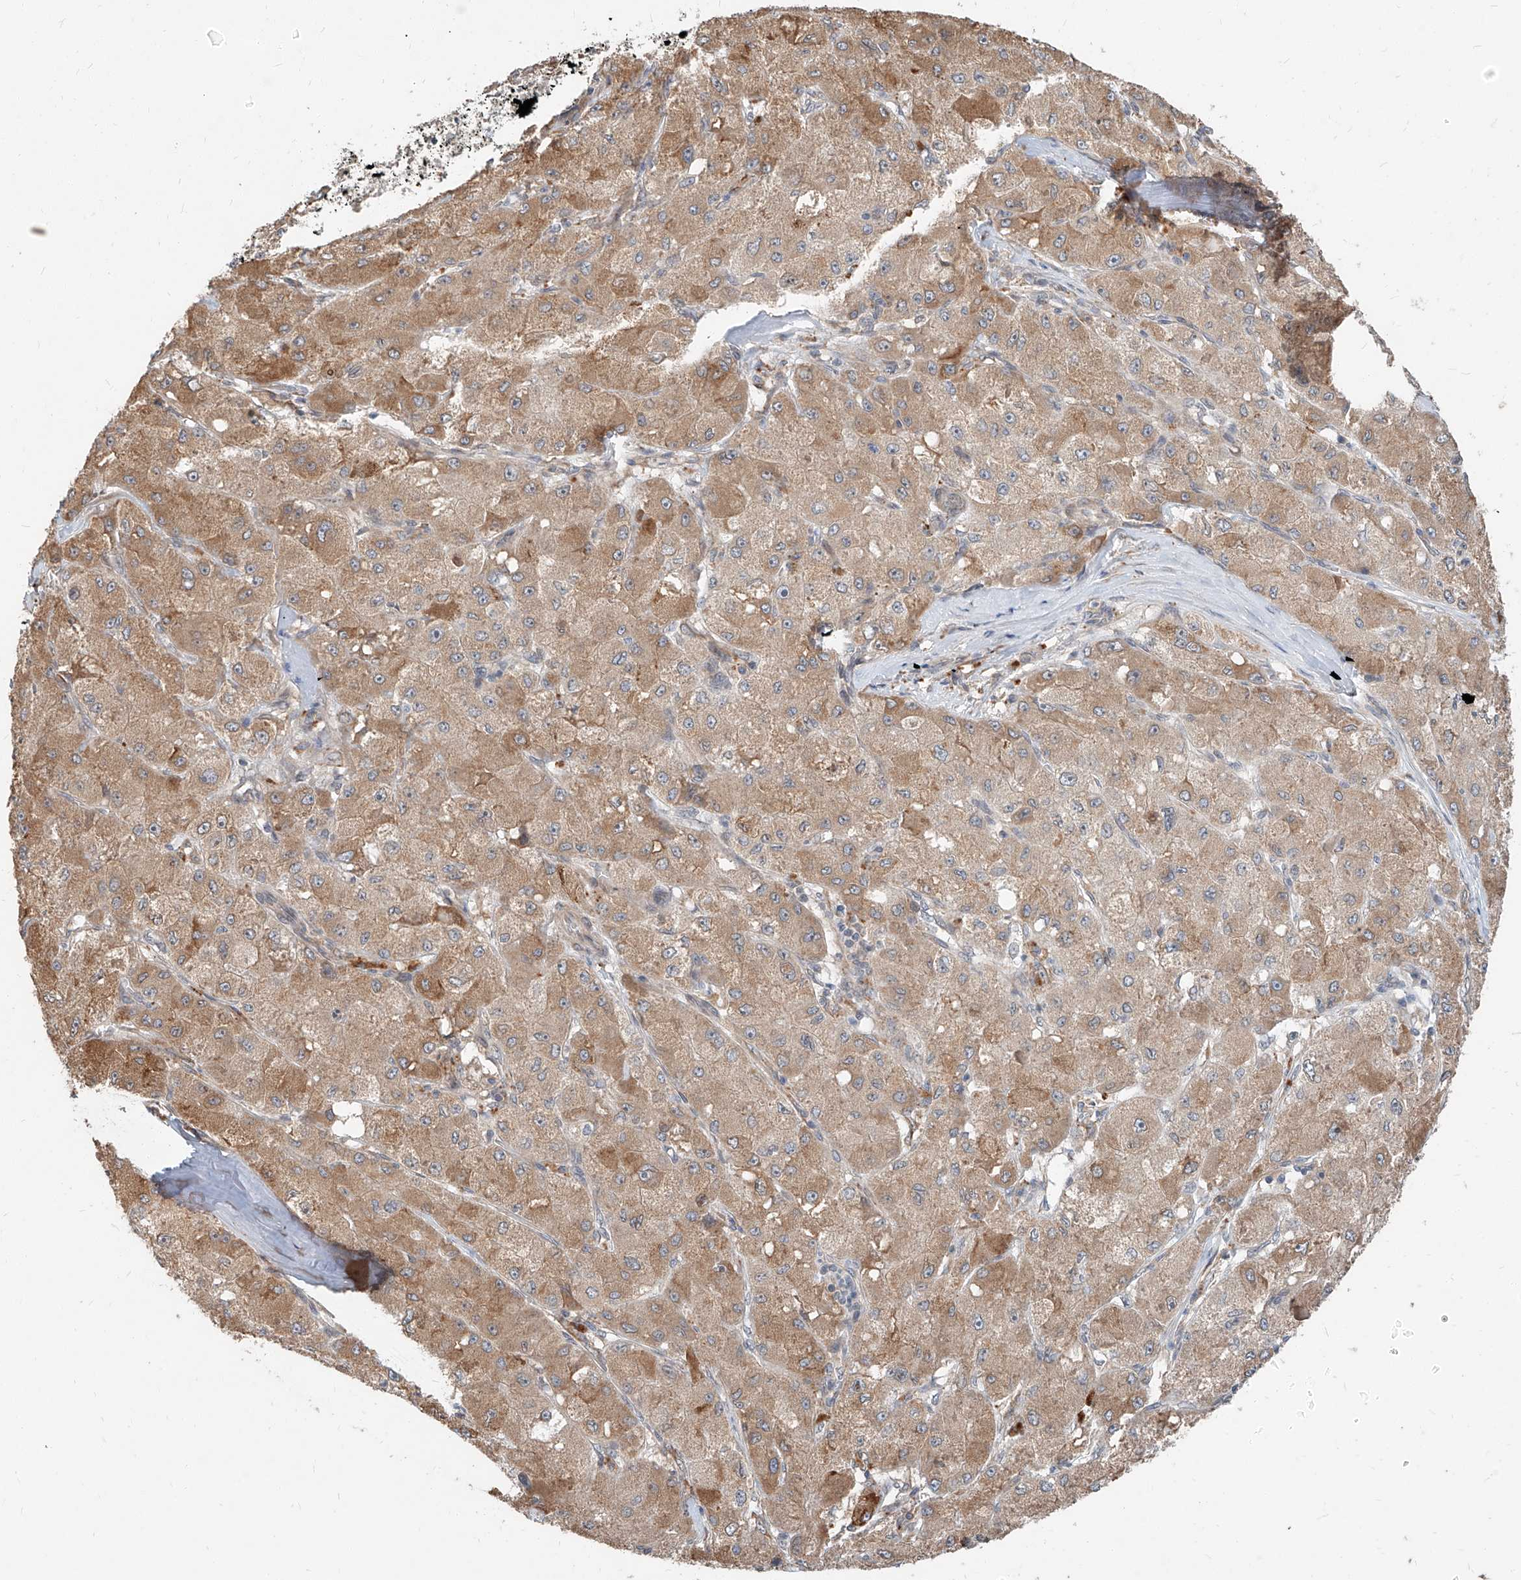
{"staining": {"intensity": "moderate", "quantity": ">75%", "location": "cytoplasmic/membranous"}, "tissue": "liver cancer", "cell_type": "Tumor cells", "image_type": "cancer", "snomed": [{"axis": "morphology", "description": "Carcinoma, Hepatocellular, NOS"}, {"axis": "topography", "description": "Liver"}], "caption": "Approximately >75% of tumor cells in hepatocellular carcinoma (liver) demonstrate moderate cytoplasmic/membranous protein positivity as visualized by brown immunohistochemical staining.", "gene": "STX19", "patient": {"sex": "male", "age": 80}}